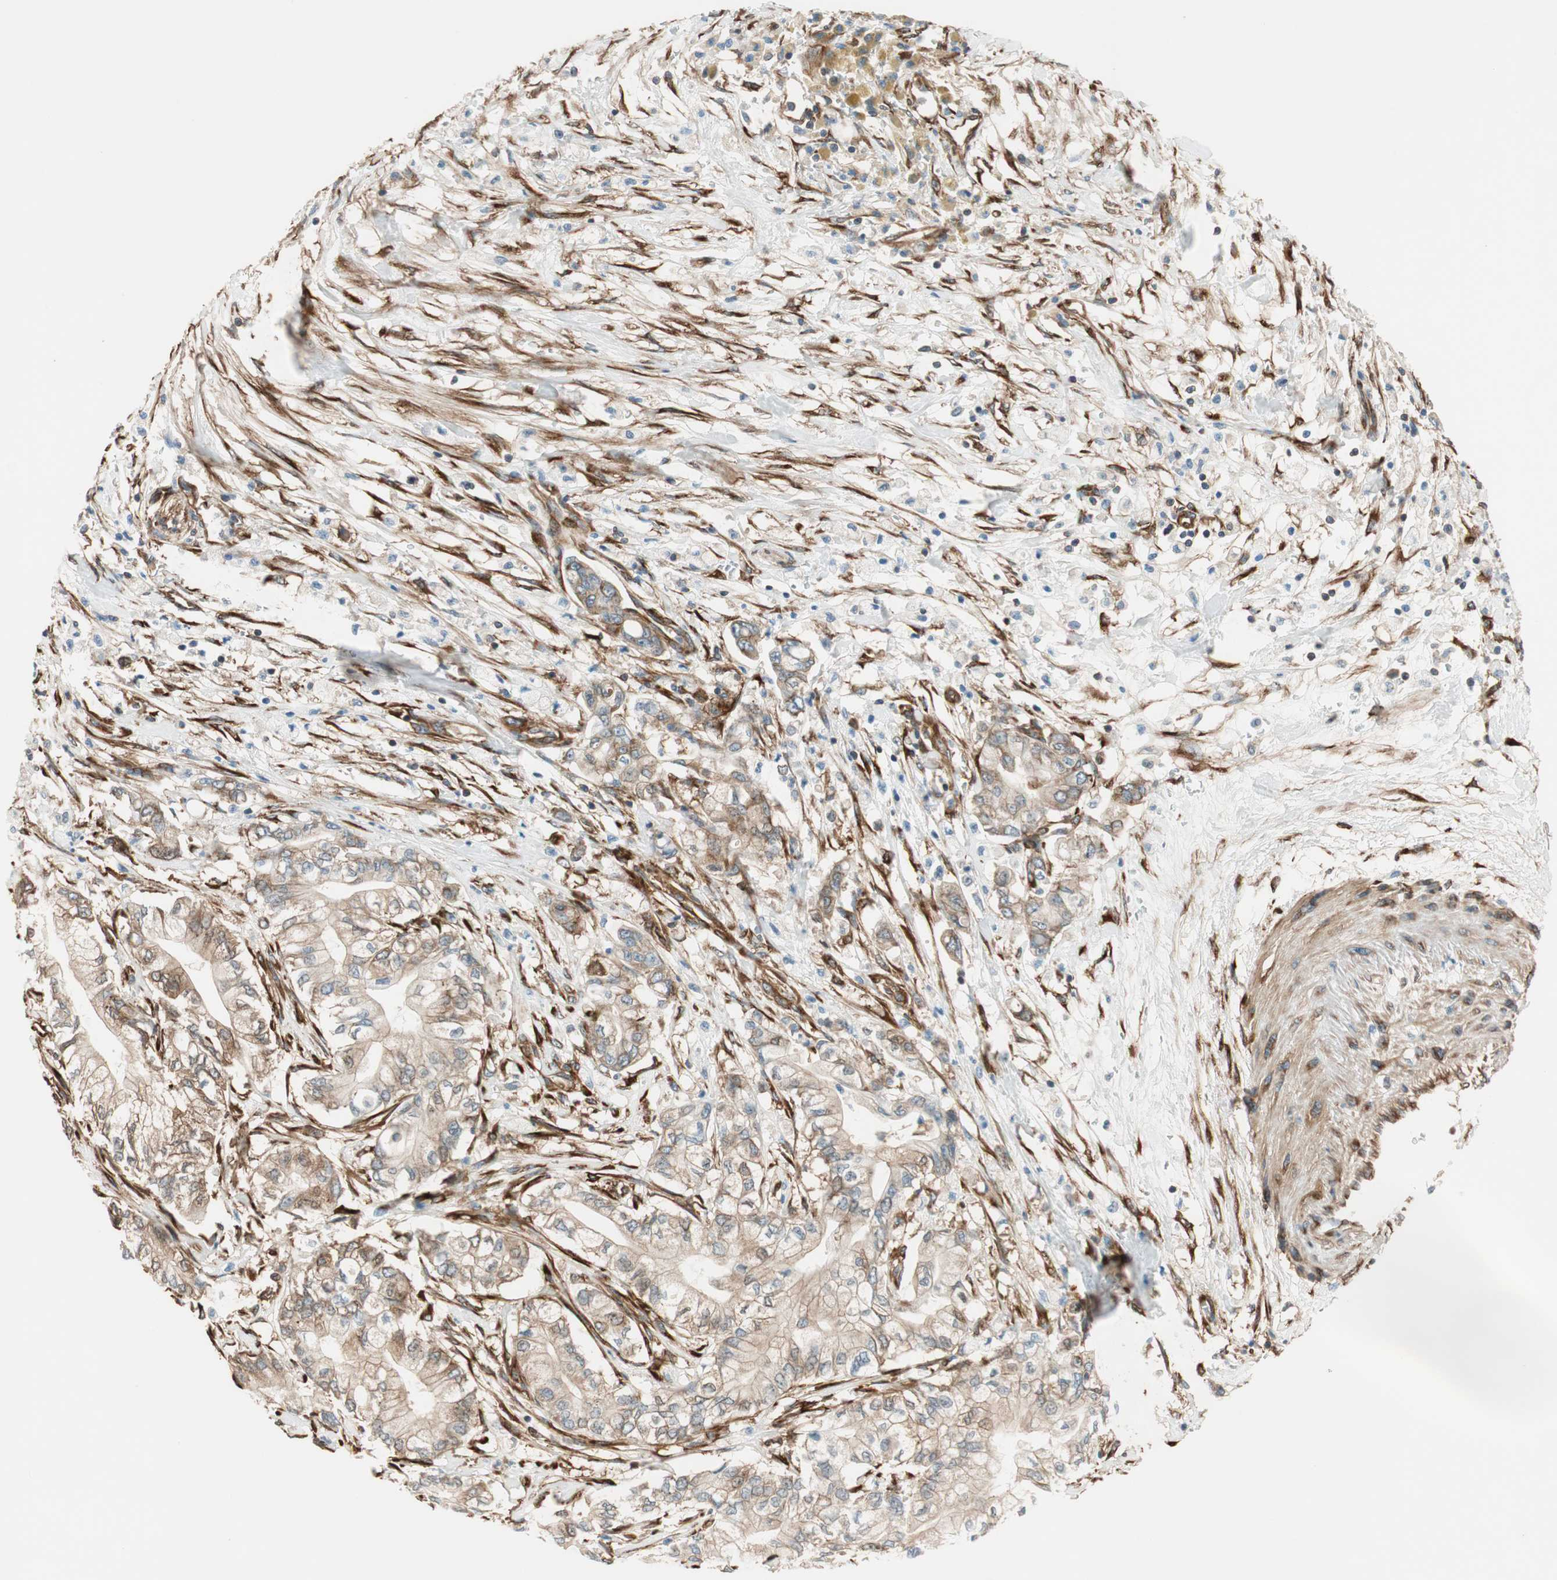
{"staining": {"intensity": "moderate", "quantity": "25%-75%", "location": "cytoplasmic/membranous"}, "tissue": "pancreatic cancer", "cell_type": "Tumor cells", "image_type": "cancer", "snomed": [{"axis": "morphology", "description": "Adenocarcinoma, NOS"}, {"axis": "topography", "description": "Pancreas"}], "caption": "A histopathology image of pancreatic adenocarcinoma stained for a protein exhibits moderate cytoplasmic/membranous brown staining in tumor cells. (brown staining indicates protein expression, while blue staining denotes nuclei).", "gene": "WASL", "patient": {"sex": "male", "age": 70}}